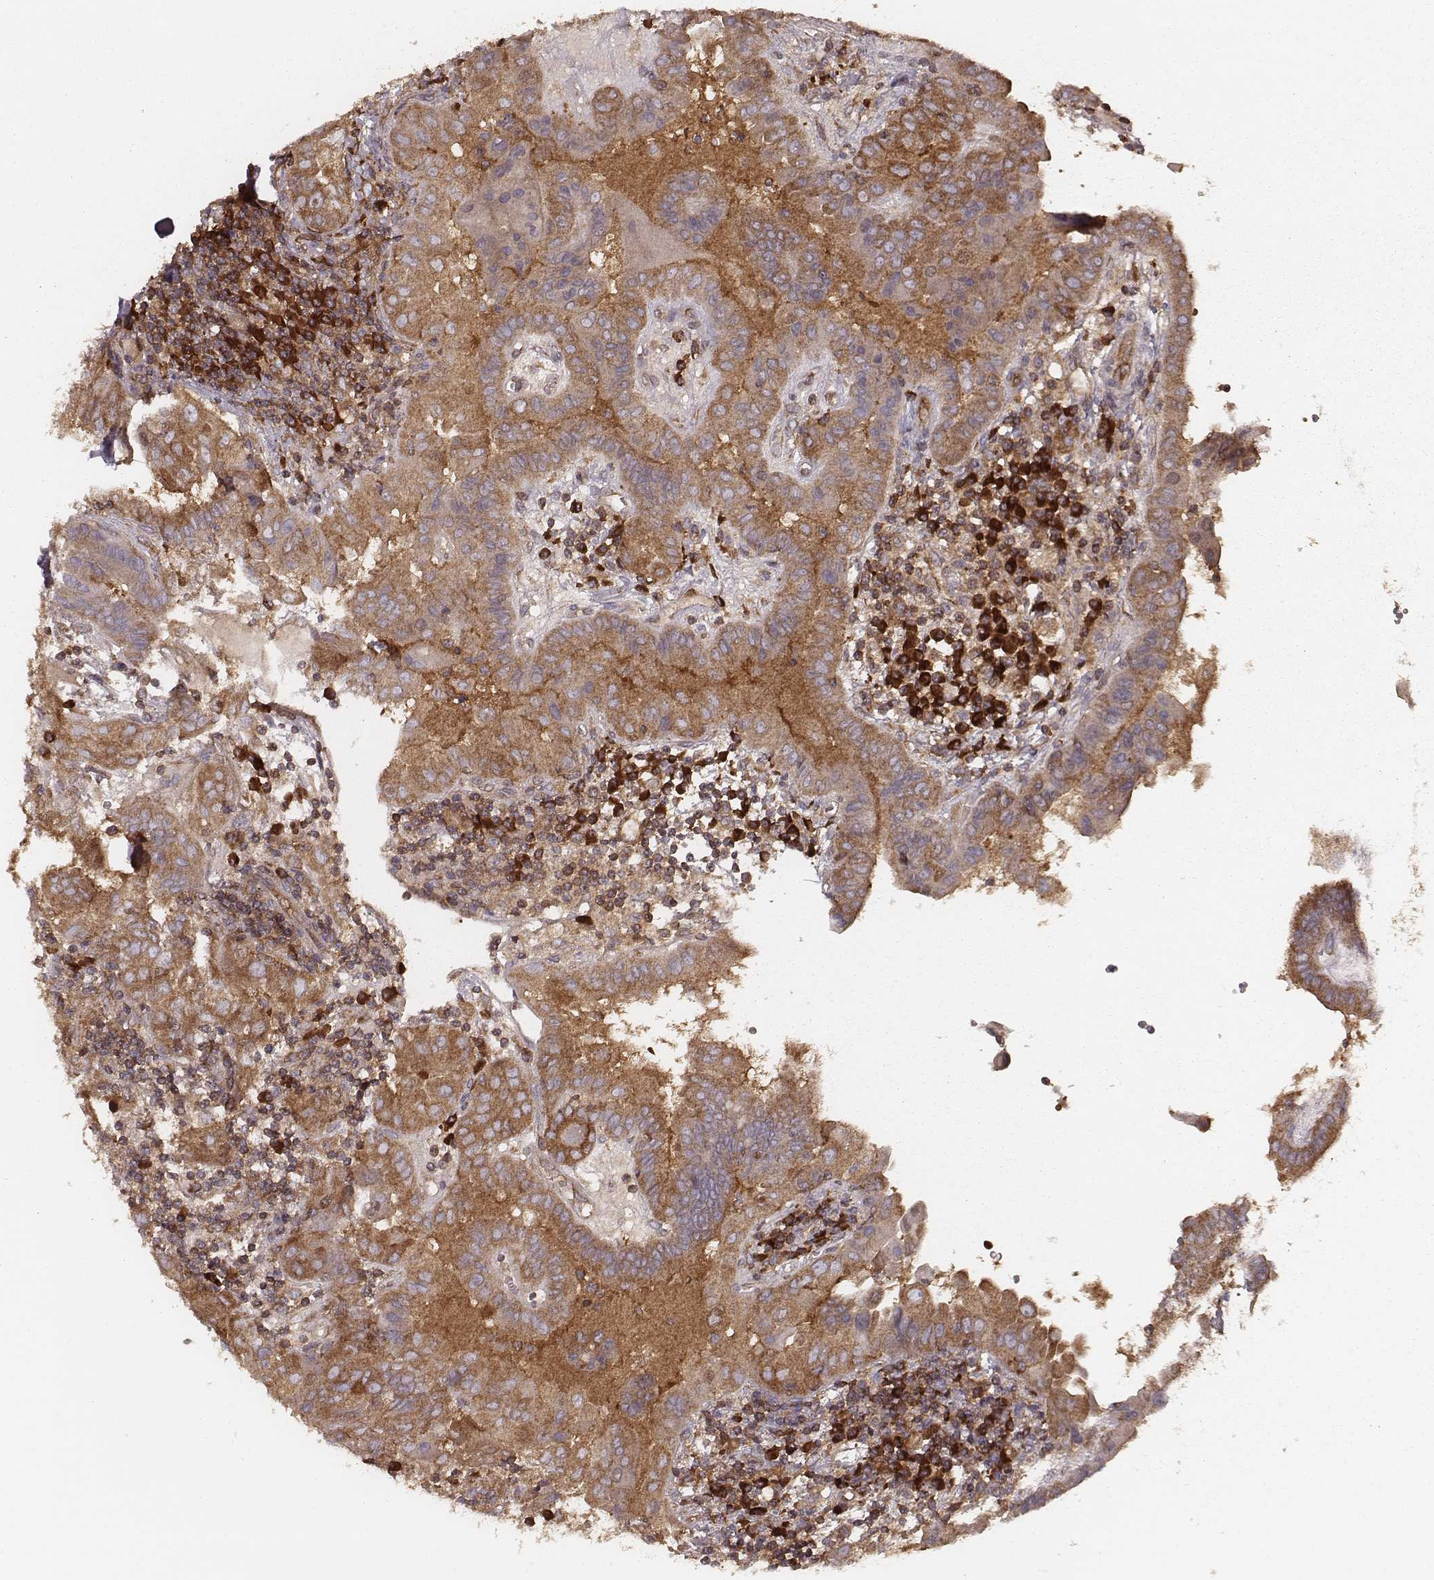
{"staining": {"intensity": "moderate", "quantity": ">75%", "location": "cytoplasmic/membranous"}, "tissue": "thyroid cancer", "cell_type": "Tumor cells", "image_type": "cancer", "snomed": [{"axis": "morphology", "description": "Papillary adenocarcinoma, NOS"}, {"axis": "topography", "description": "Thyroid gland"}], "caption": "Brown immunohistochemical staining in papillary adenocarcinoma (thyroid) demonstrates moderate cytoplasmic/membranous staining in about >75% of tumor cells. (DAB IHC with brightfield microscopy, high magnification).", "gene": "CARS1", "patient": {"sex": "female", "age": 37}}